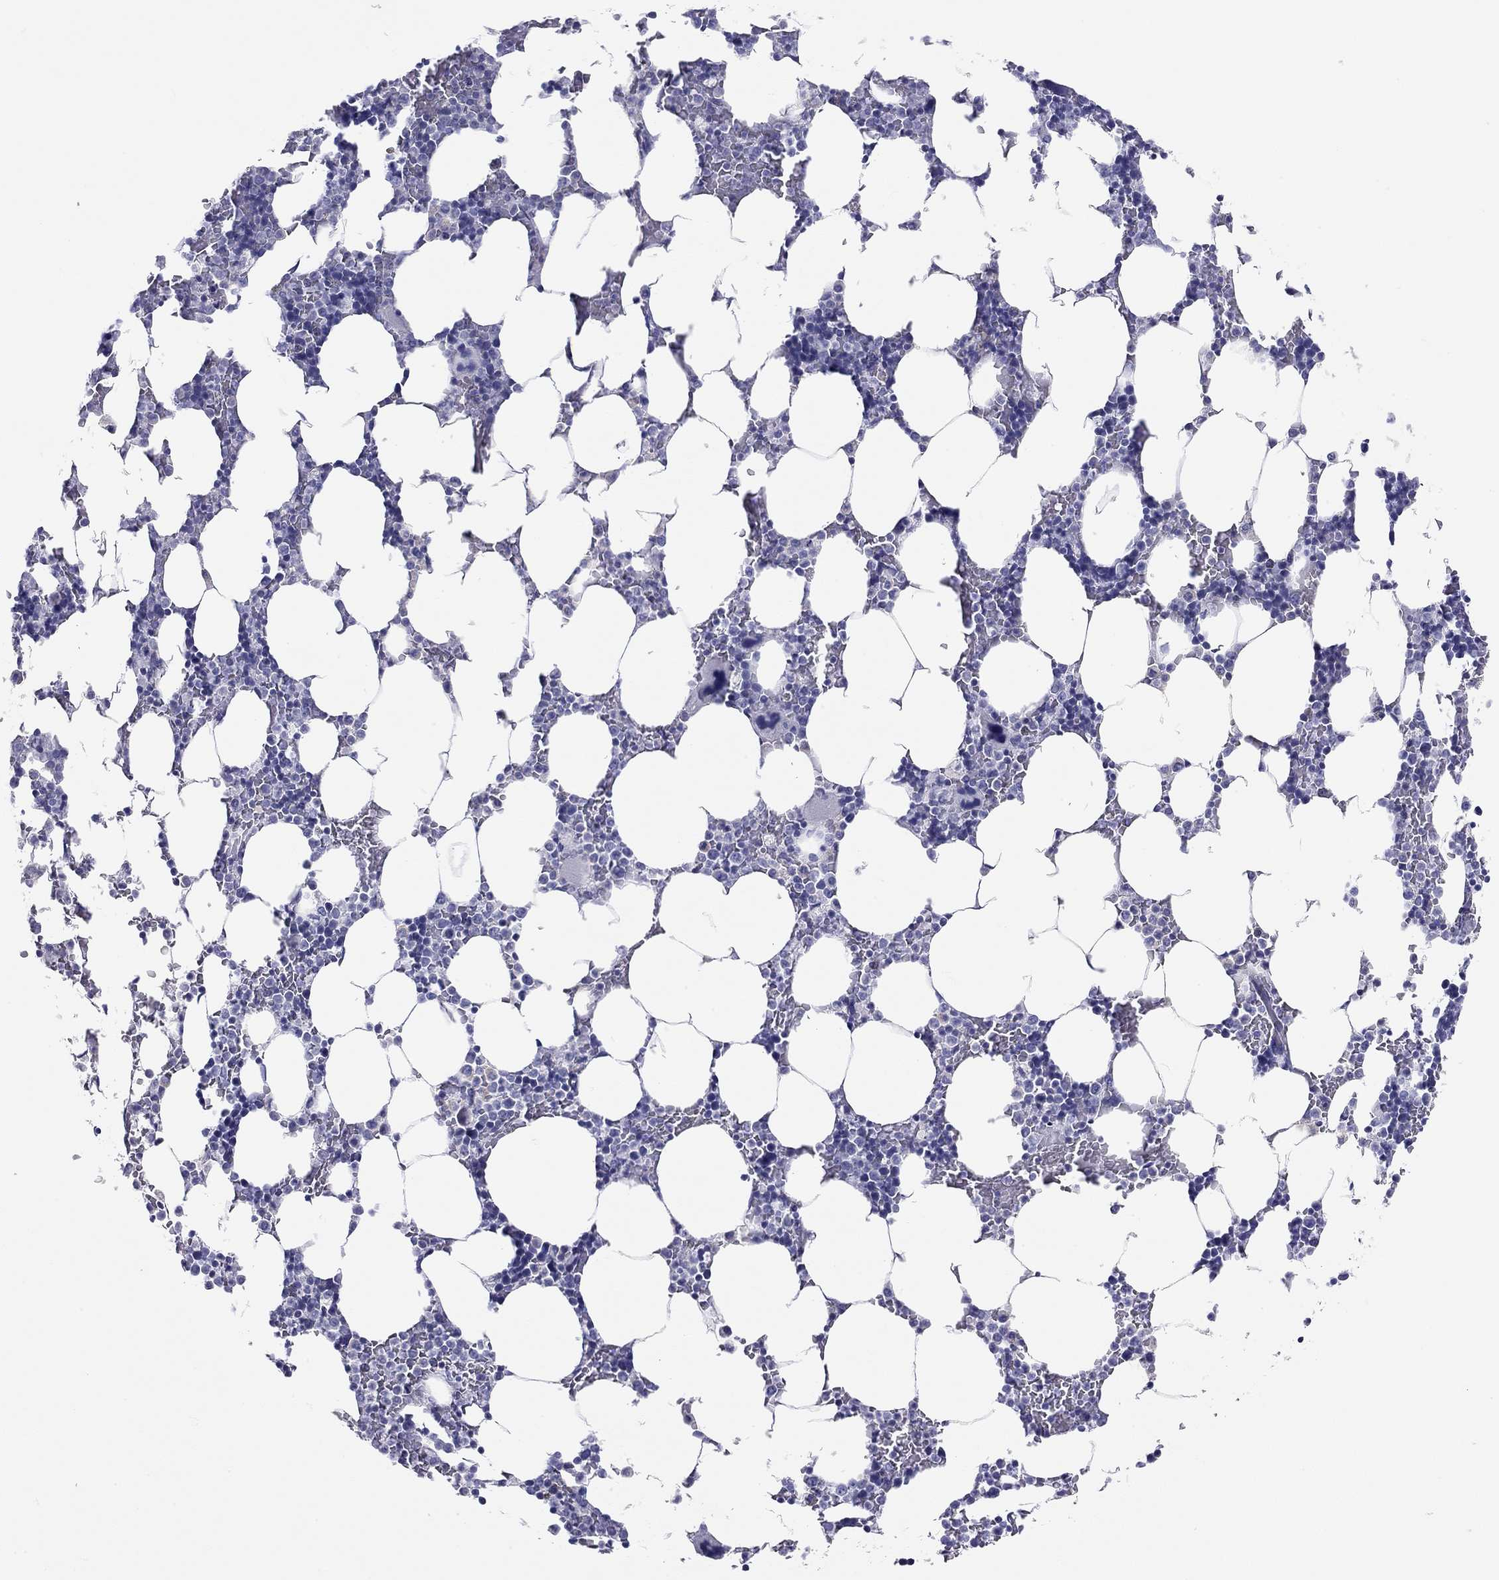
{"staining": {"intensity": "negative", "quantity": "none", "location": "none"}, "tissue": "bone marrow", "cell_type": "Hematopoietic cells", "image_type": "normal", "snomed": [{"axis": "morphology", "description": "Normal tissue, NOS"}, {"axis": "topography", "description": "Bone marrow"}], "caption": "Human bone marrow stained for a protein using immunohistochemistry shows no staining in hematopoietic cells.", "gene": "DPY19L2", "patient": {"sex": "male", "age": 51}}